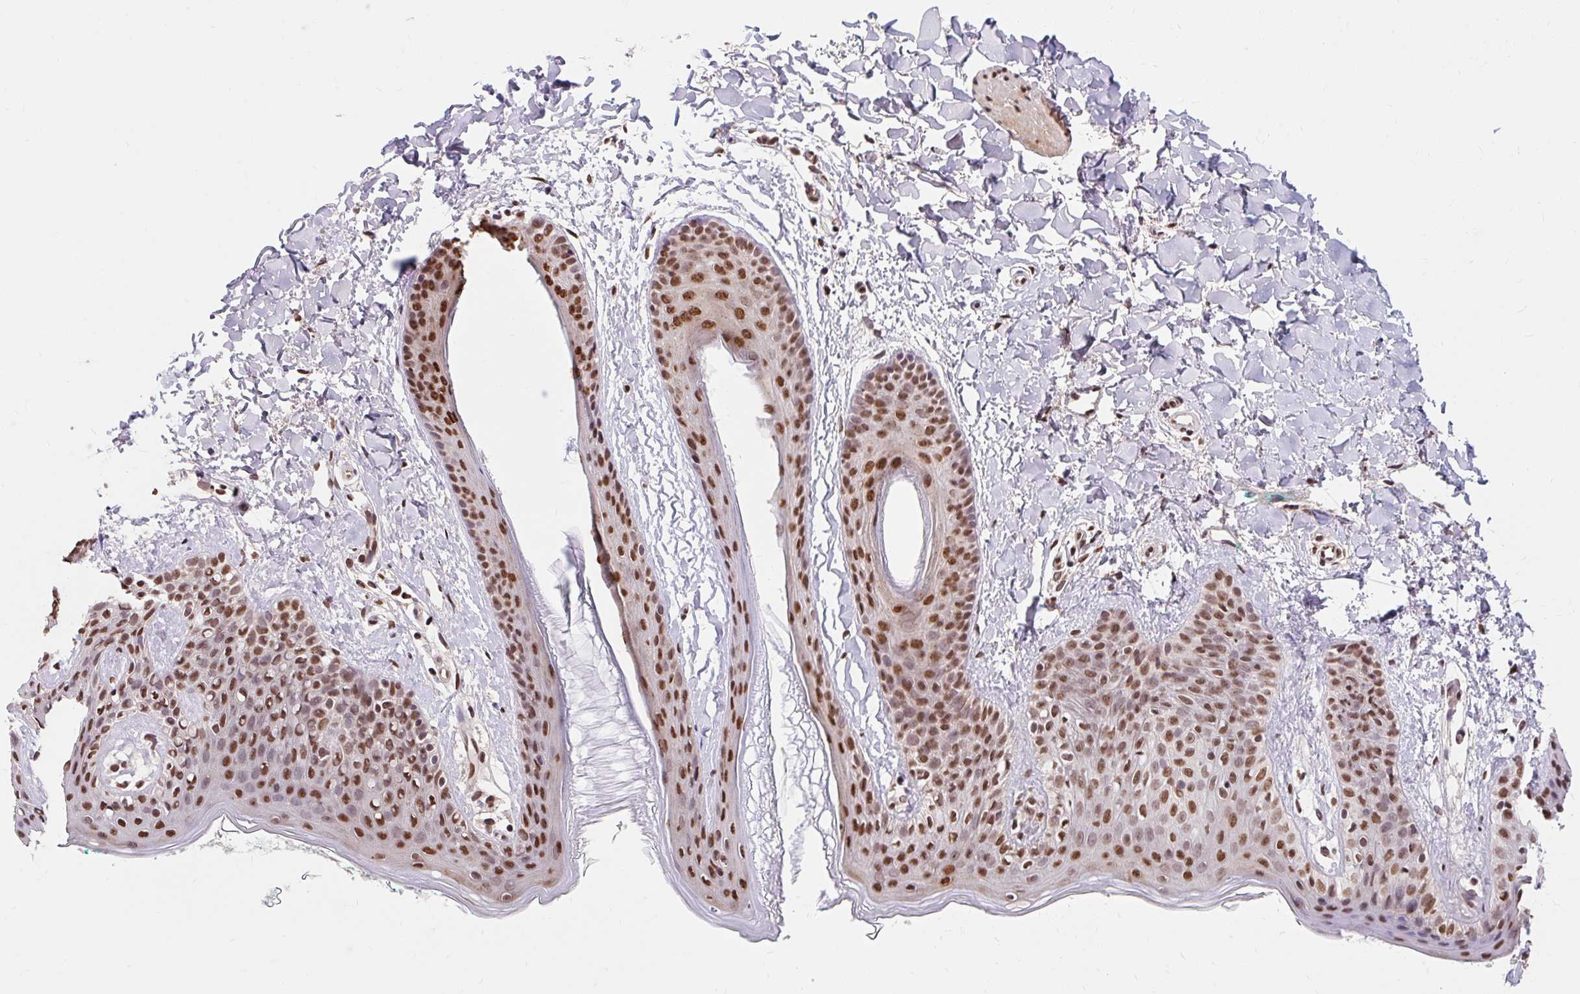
{"staining": {"intensity": "strong", "quantity": "25%-75%", "location": "nuclear"}, "tissue": "skin", "cell_type": "Fibroblasts", "image_type": "normal", "snomed": [{"axis": "morphology", "description": "Normal tissue, NOS"}, {"axis": "topography", "description": "Skin"}], "caption": "This photomicrograph demonstrates immunohistochemistry (IHC) staining of benign human skin, with high strong nuclear positivity in about 25%-75% of fibroblasts.", "gene": "BICRA", "patient": {"sex": "male", "age": 16}}